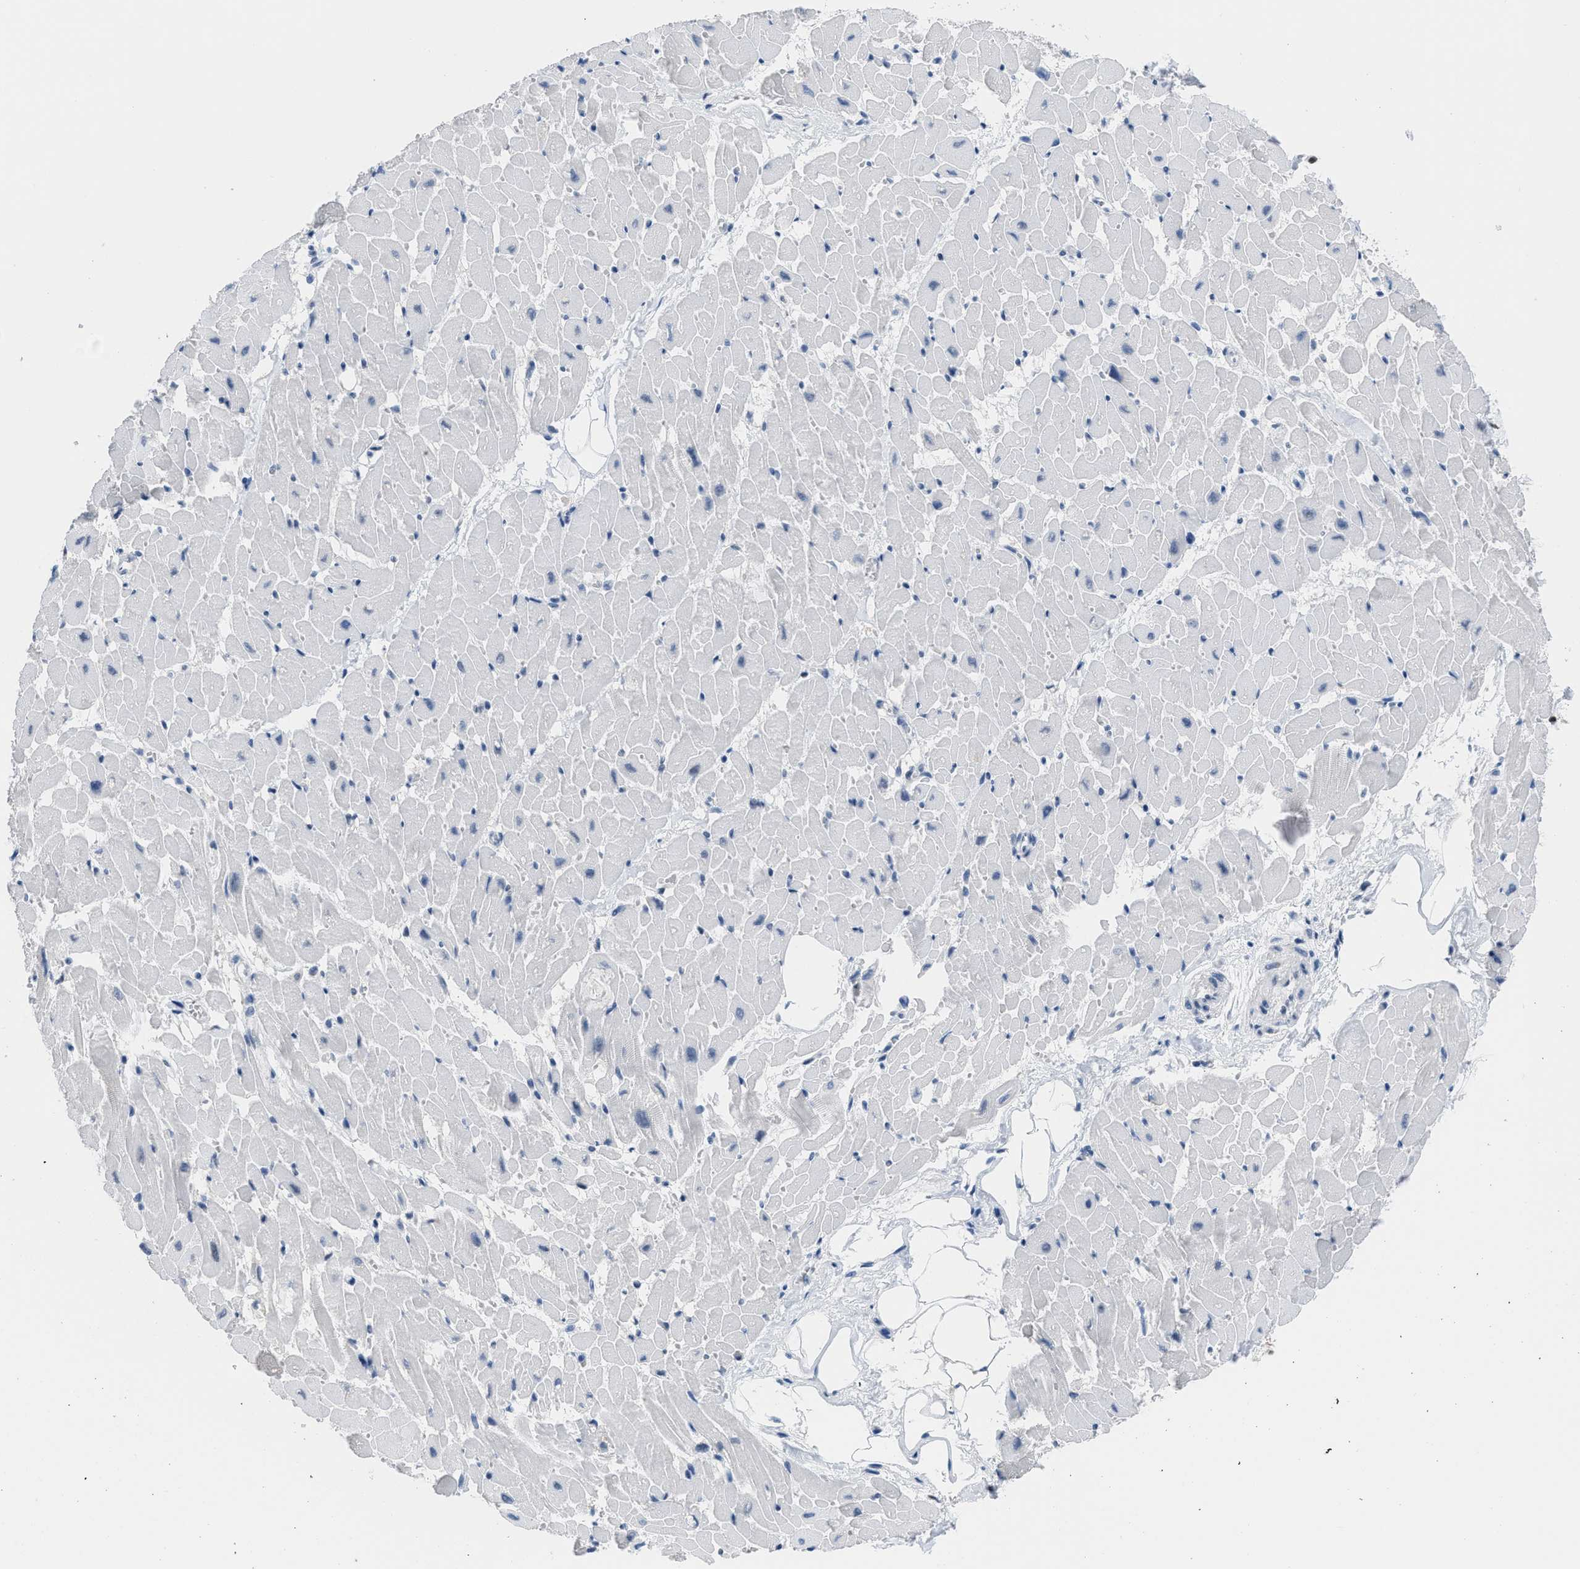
{"staining": {"intensity": "negative", "quantity": "none", "location": "none"}, "tissue": "heart muscle", "cell_type": "Cardiomyocytes", "image_type": "normal", "snomed": [{"axis": "morphology", "description": "Normal tissue, NOS"}, {"axis": "topography", "description": "Heart"}], "caption": "Immunohistochemistry photomicrograph of normal heart muscle: heart muscle stained with DAB (3,3'-diaminobenzidine) shows no significant protein expression in cardiomyocytes. Brightfield microscopy of immunohistochemistry stained with DAB (brown) and hematoxylin (blue), captured at high magnification.", "gene": "TERF2IP", "patient": {"sex": "female", "age": 19}}